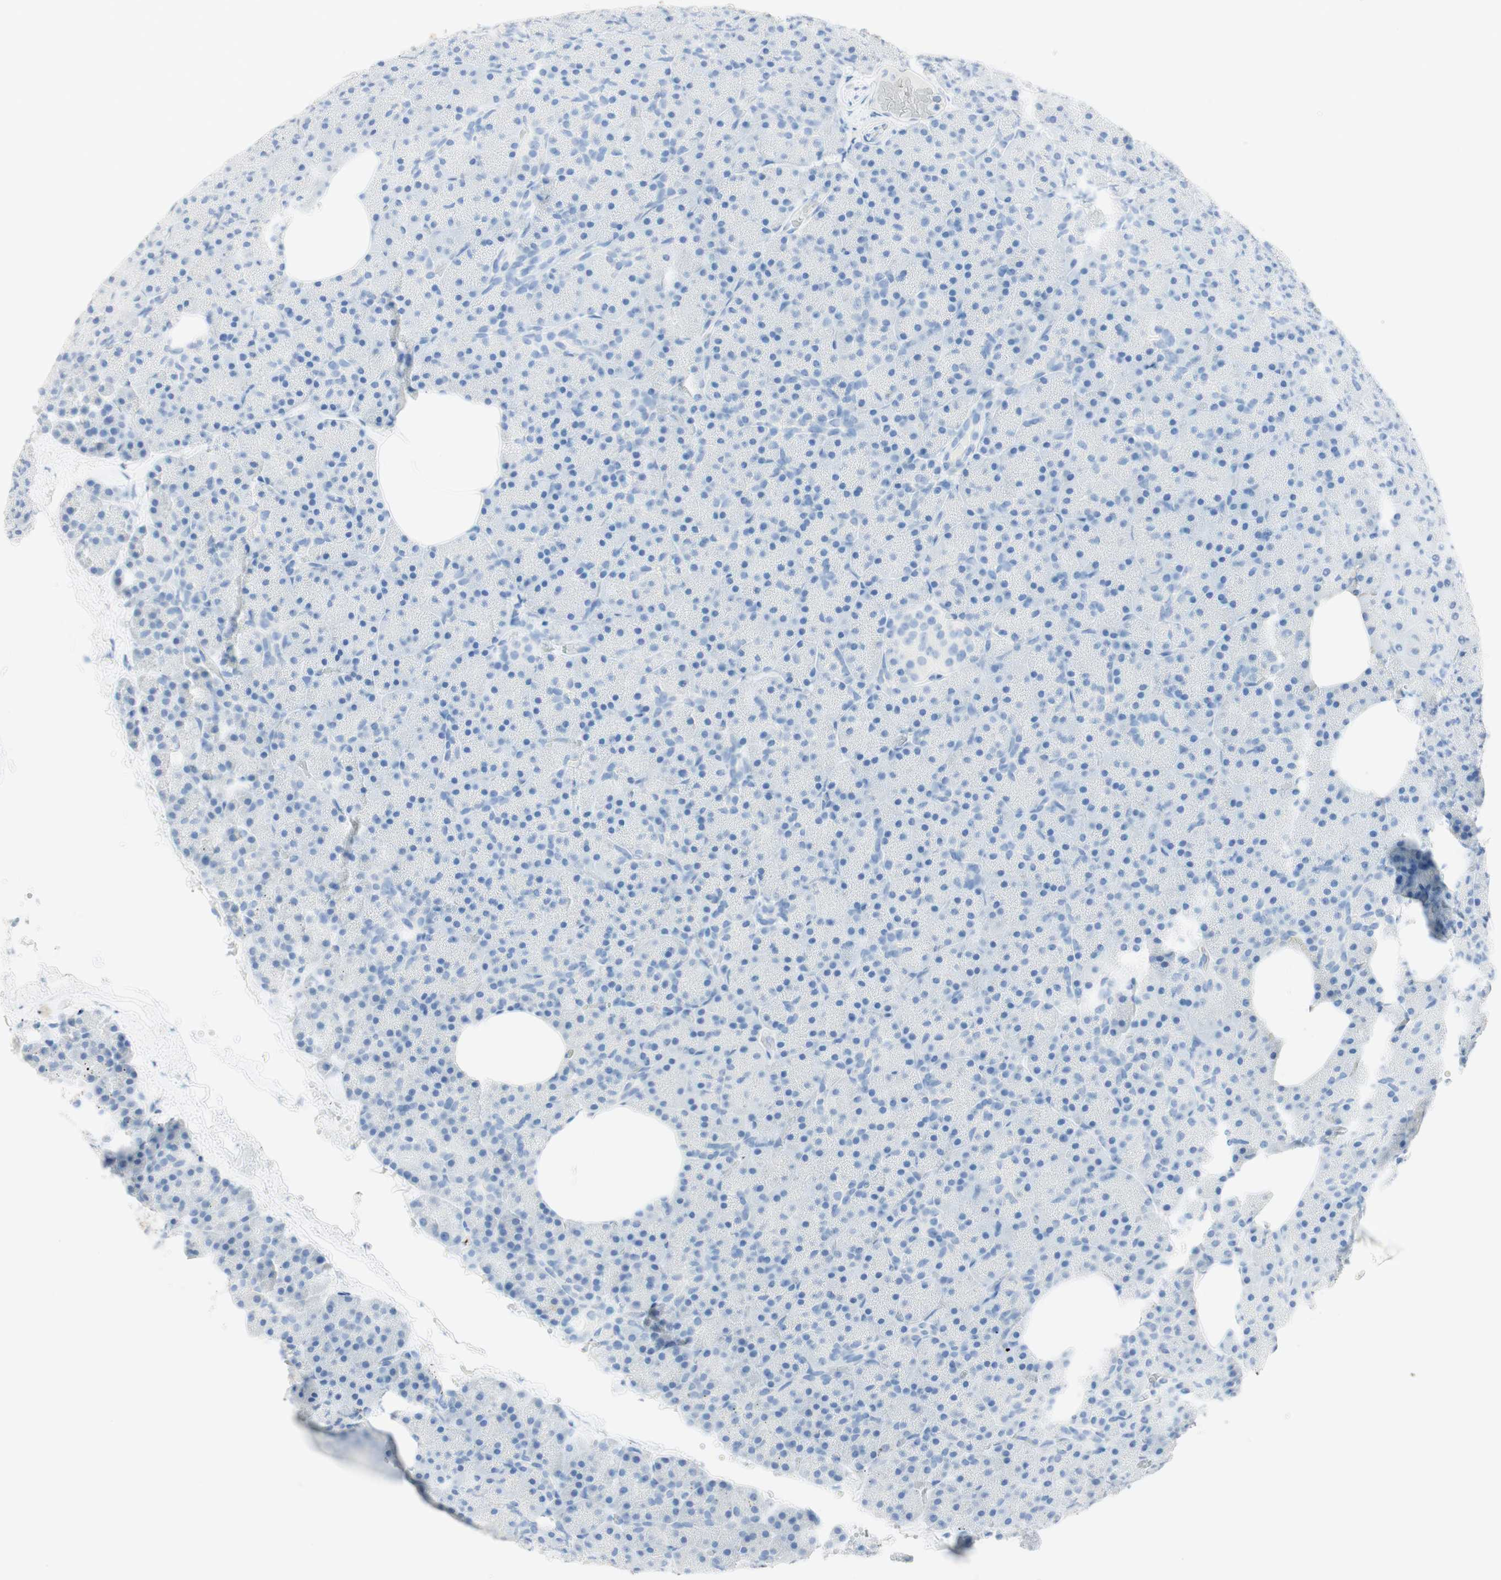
{"staining": {"intensity": "negative", "quantity": "none", "location": "none"}, "tissue": "pancreas", "cell_type": "Exocrine glandular cells", "image_type": "normal", "snomed": [{"axis": "morphology", "description": "Normal tissue, NOS"}, {"axis": "topography", "description": "Pancreas"}], "caption": "The image exhibits no staining of exocrine glandular cells in unremarkable pancreas. (DAB IHC, high magnification).", "gene": "TPO", "patient": {"sex": "female", "age": 35}}